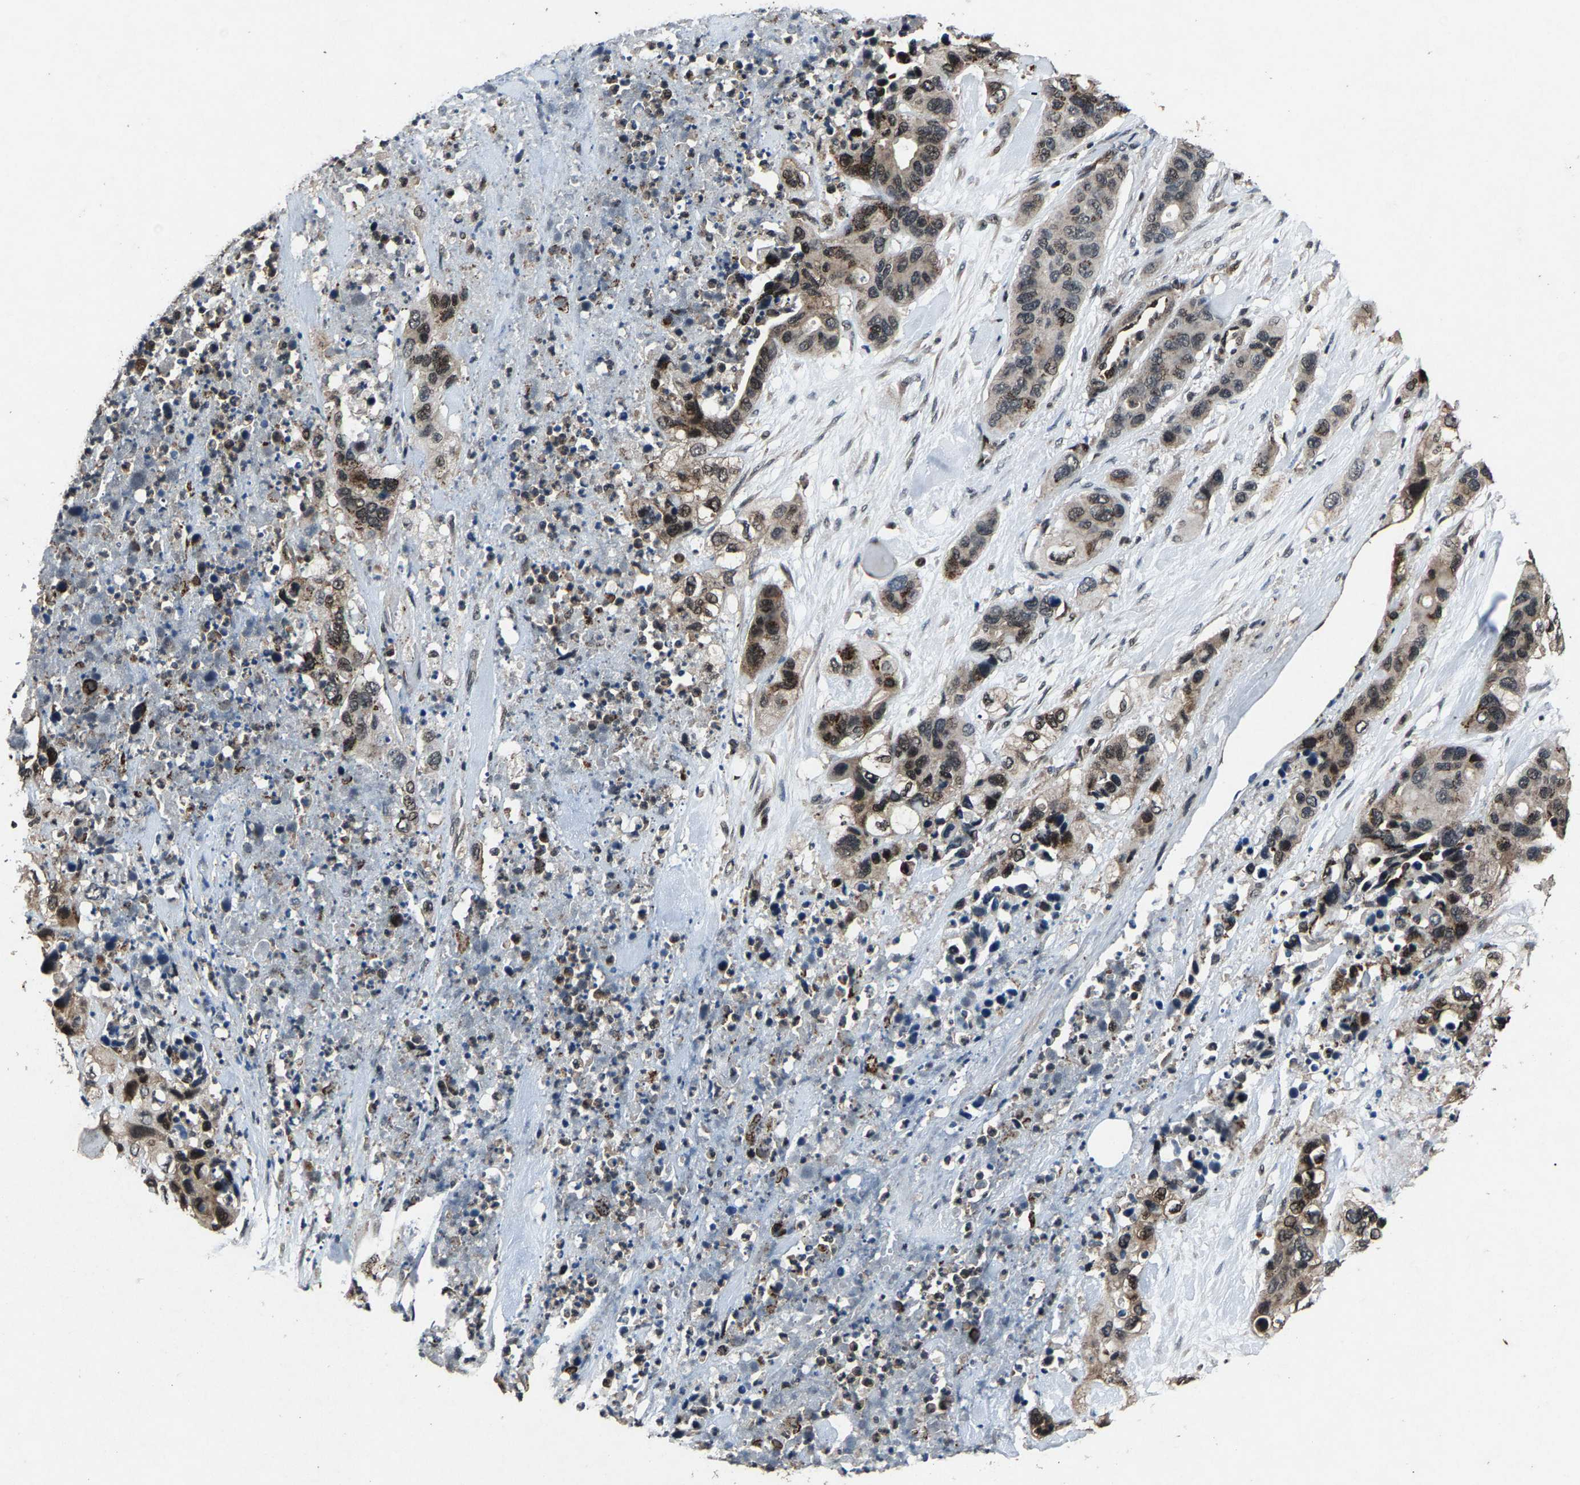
{"staining": {"intensity": "moderate", "quantity": ">75%", "location": "cytoplasmic/membranous,nuclear"}, "tissue": "pancreatic cancer", "cell_type": "Tumor cells", "image_type": "cancer", "snomed": [{"axis": "morphology", "description": "Adenocarcinoma, NOS"}, {"axis": "topography", "description": "Pancreas"}], "caption": "A brown stain highlights moderate cytoplasmic/membranous and nuclear staining of a protein in human adenocarcinoma (pancreatic) tumor cells. (IHC, brightfield microscopy, high magnification).", "gene": "ATXN3", "patient": {"sex": "female", "age": 71}}